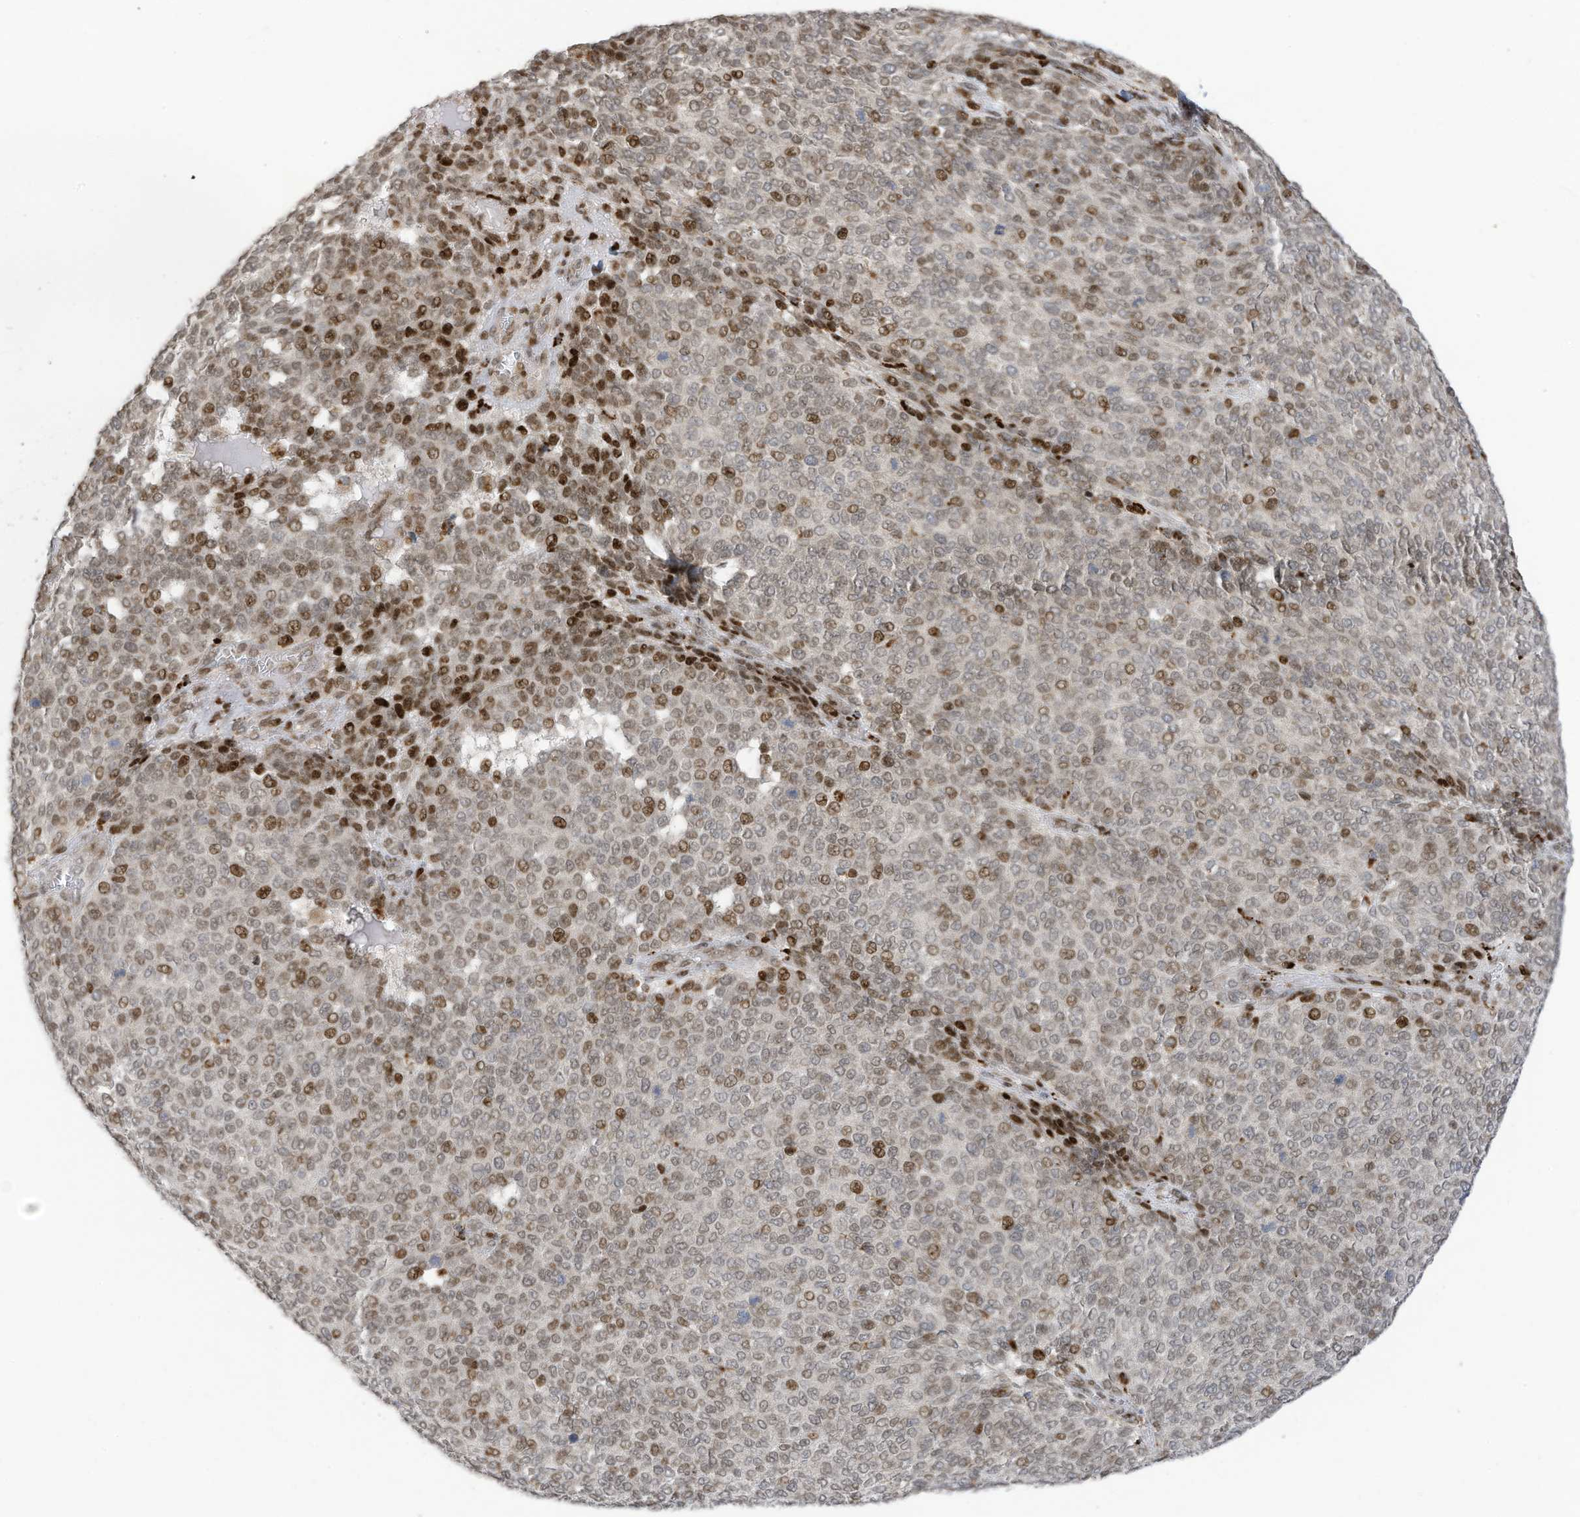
{"staining": {"intensity": "strong", "quantity": "<25%", "location": "nuclear"}, "tissue": "melanoma", "cell_type": "Tumor cells", "image_type": "cancer", "snomed": [{"axis": "morphology", "description": "Malignant melanoma, NOS"}, {"axis": "topography", "description": "Skin"}], "caption": "Malignant melanoma stained with a protein marker demonstrates strong staining in tumor cells.", "gene": "RABL3", "patient": {"sex": "male", "age": 49}}